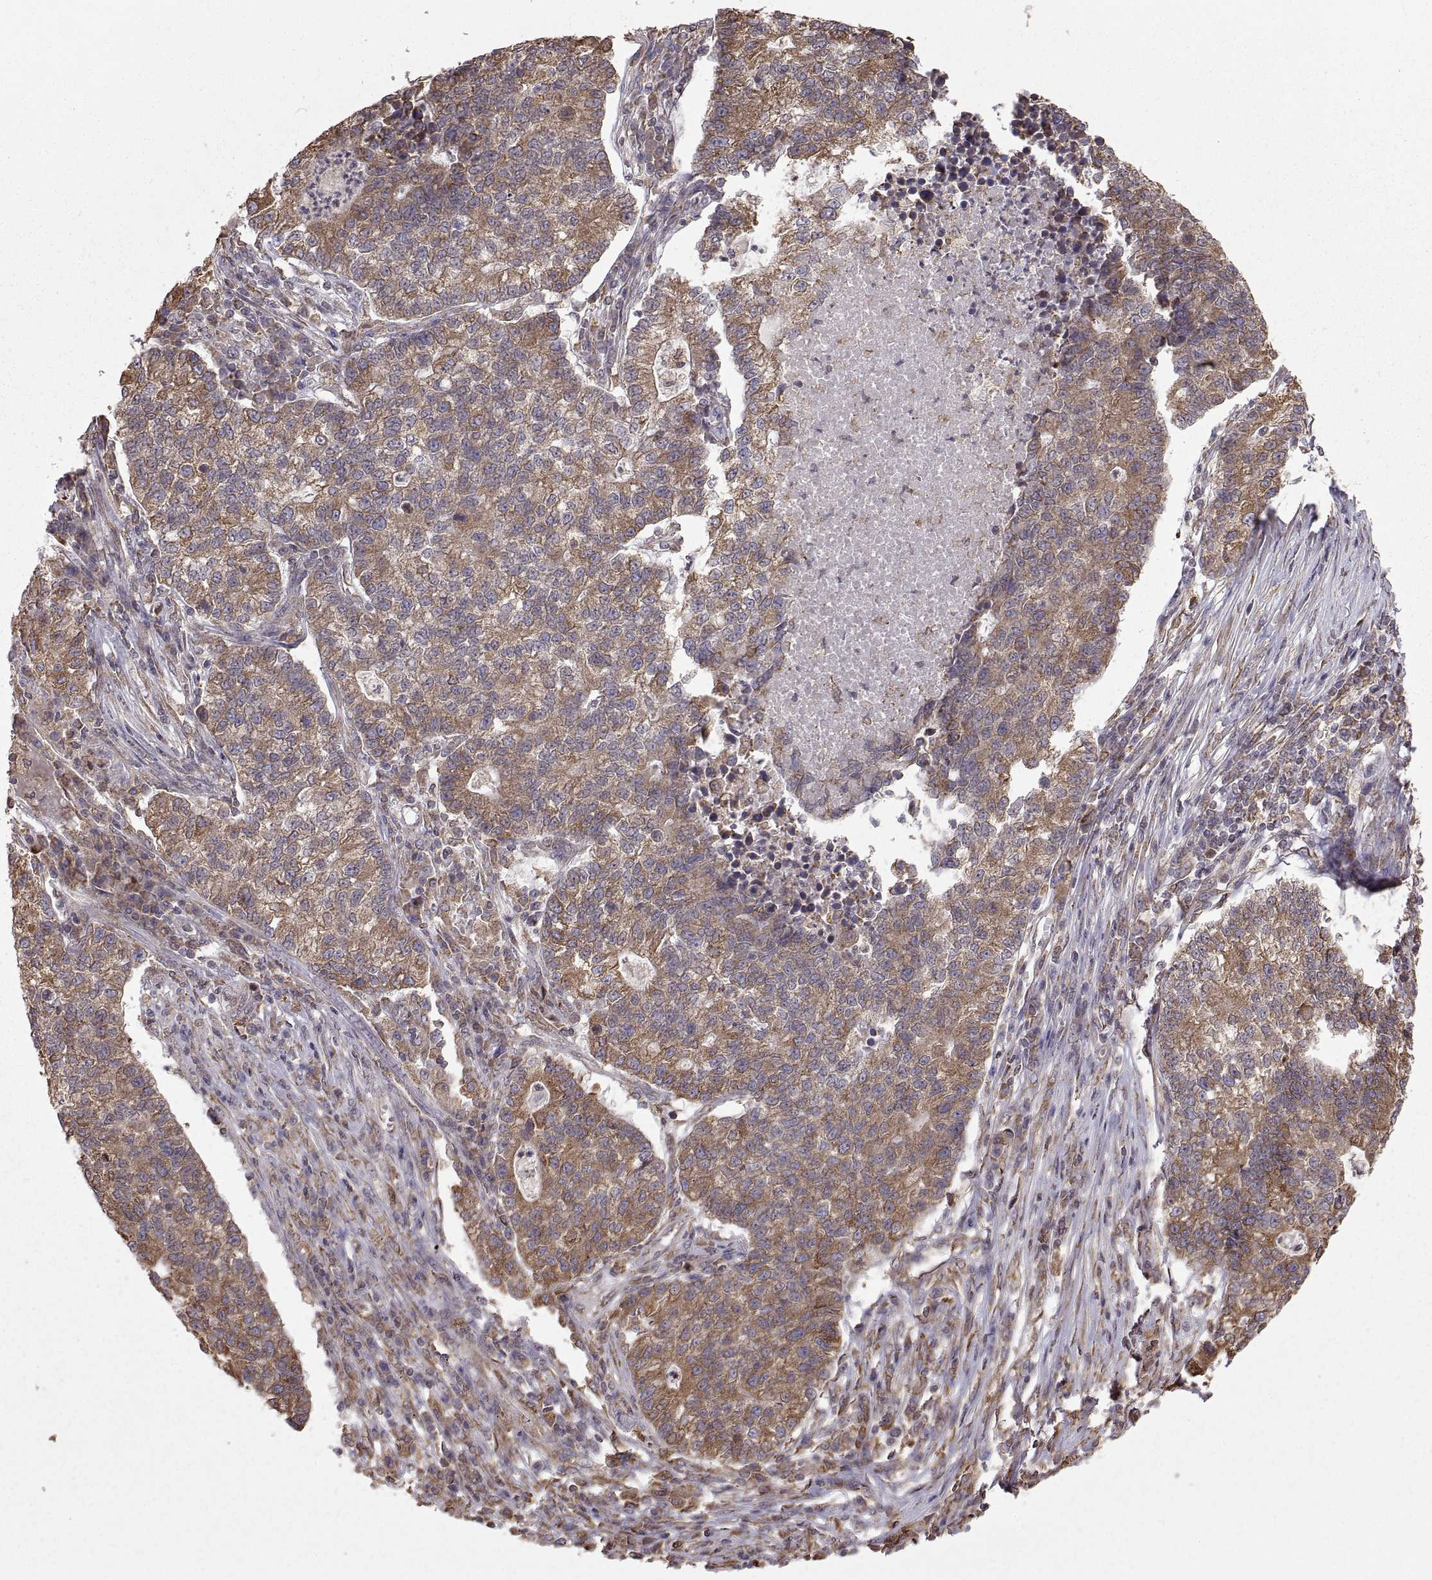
{"staining": {"intensity": "moderate", "quantity": "<25%", "location": "cytoplasmic/membranous"}, "tissue": "lung cancer", "cell_type": "Tumor cells", "image_type": "cancer", "snomed": [{"axis": "morphology", "description": "Adenocarcinoma, NOS"}, {"axis": "topography", "description": "Lung"}], "caption": "A high-resolution histopathology image shows immunohistochemistry staining of adenocarcinoma (lung), which exhibits moderate cytoplasmic/membranous expression in approximately <25% of tumor cells. (DAB (3,3'-diaminobenzidine) IHC with brightfield microscopy, high magnification).", "gene": "PDIA3", "patient": {"sex": "male", "age": 57}}